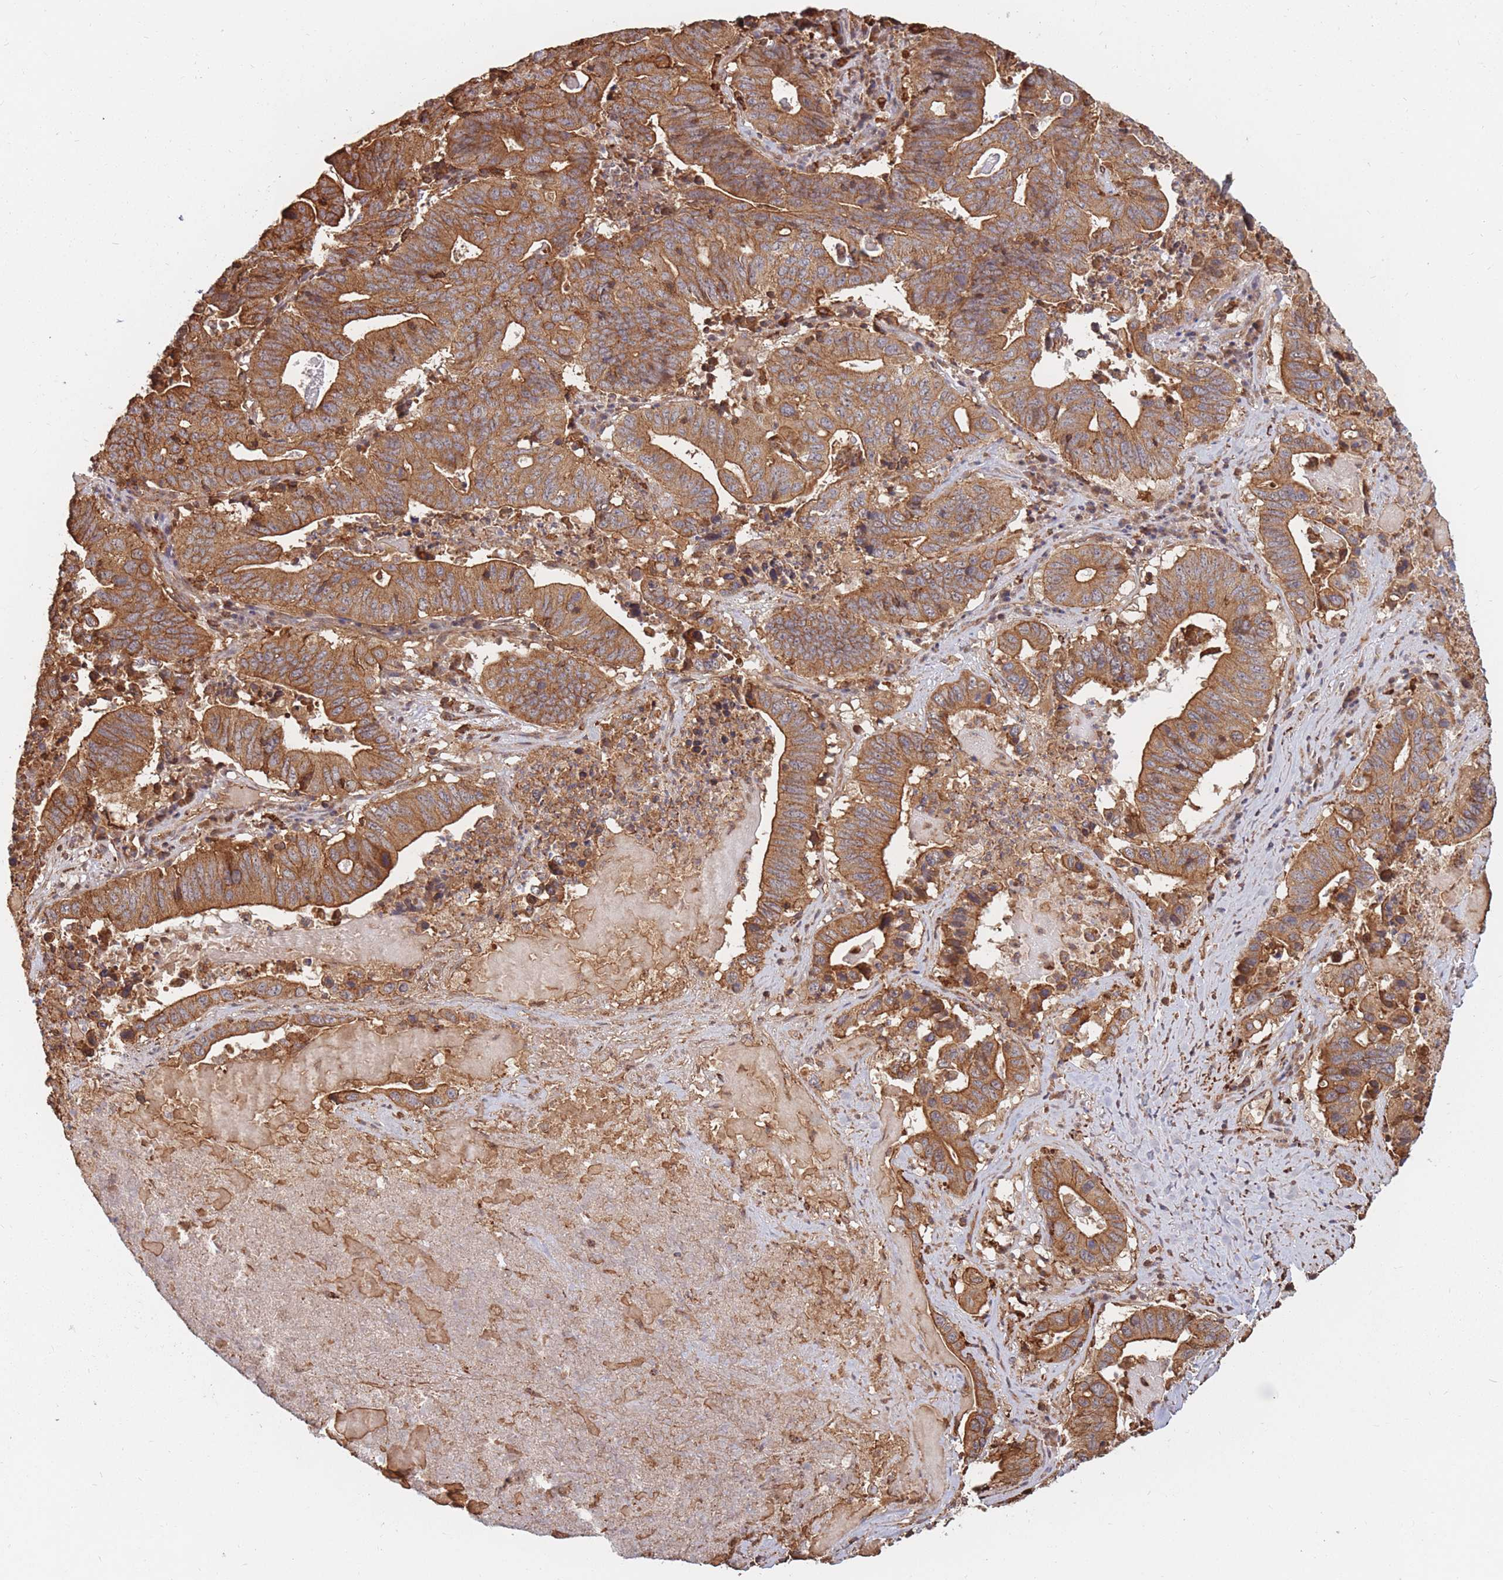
{"staining": {"intensity": "moderate", "quantity": ">75%", "location": "cytoplasmic/membranous"}, "tissue": "lung cancer", "cell_type": "Tumor cells", "image_type": "cancer", "snomed": [{"axis": "morphology", "description": "Adenocarcinoma, NOS"}, {"axis": "topography", "description": "Lung"}], "caption": "Lung adenocarcinoma stained with a brown dye displays moderate cytoplasmic/membranous positive staining in approximately >75% of tumor cells.", "gene": "RASSF2", "patient": {"sex": "female", "age": 60}}